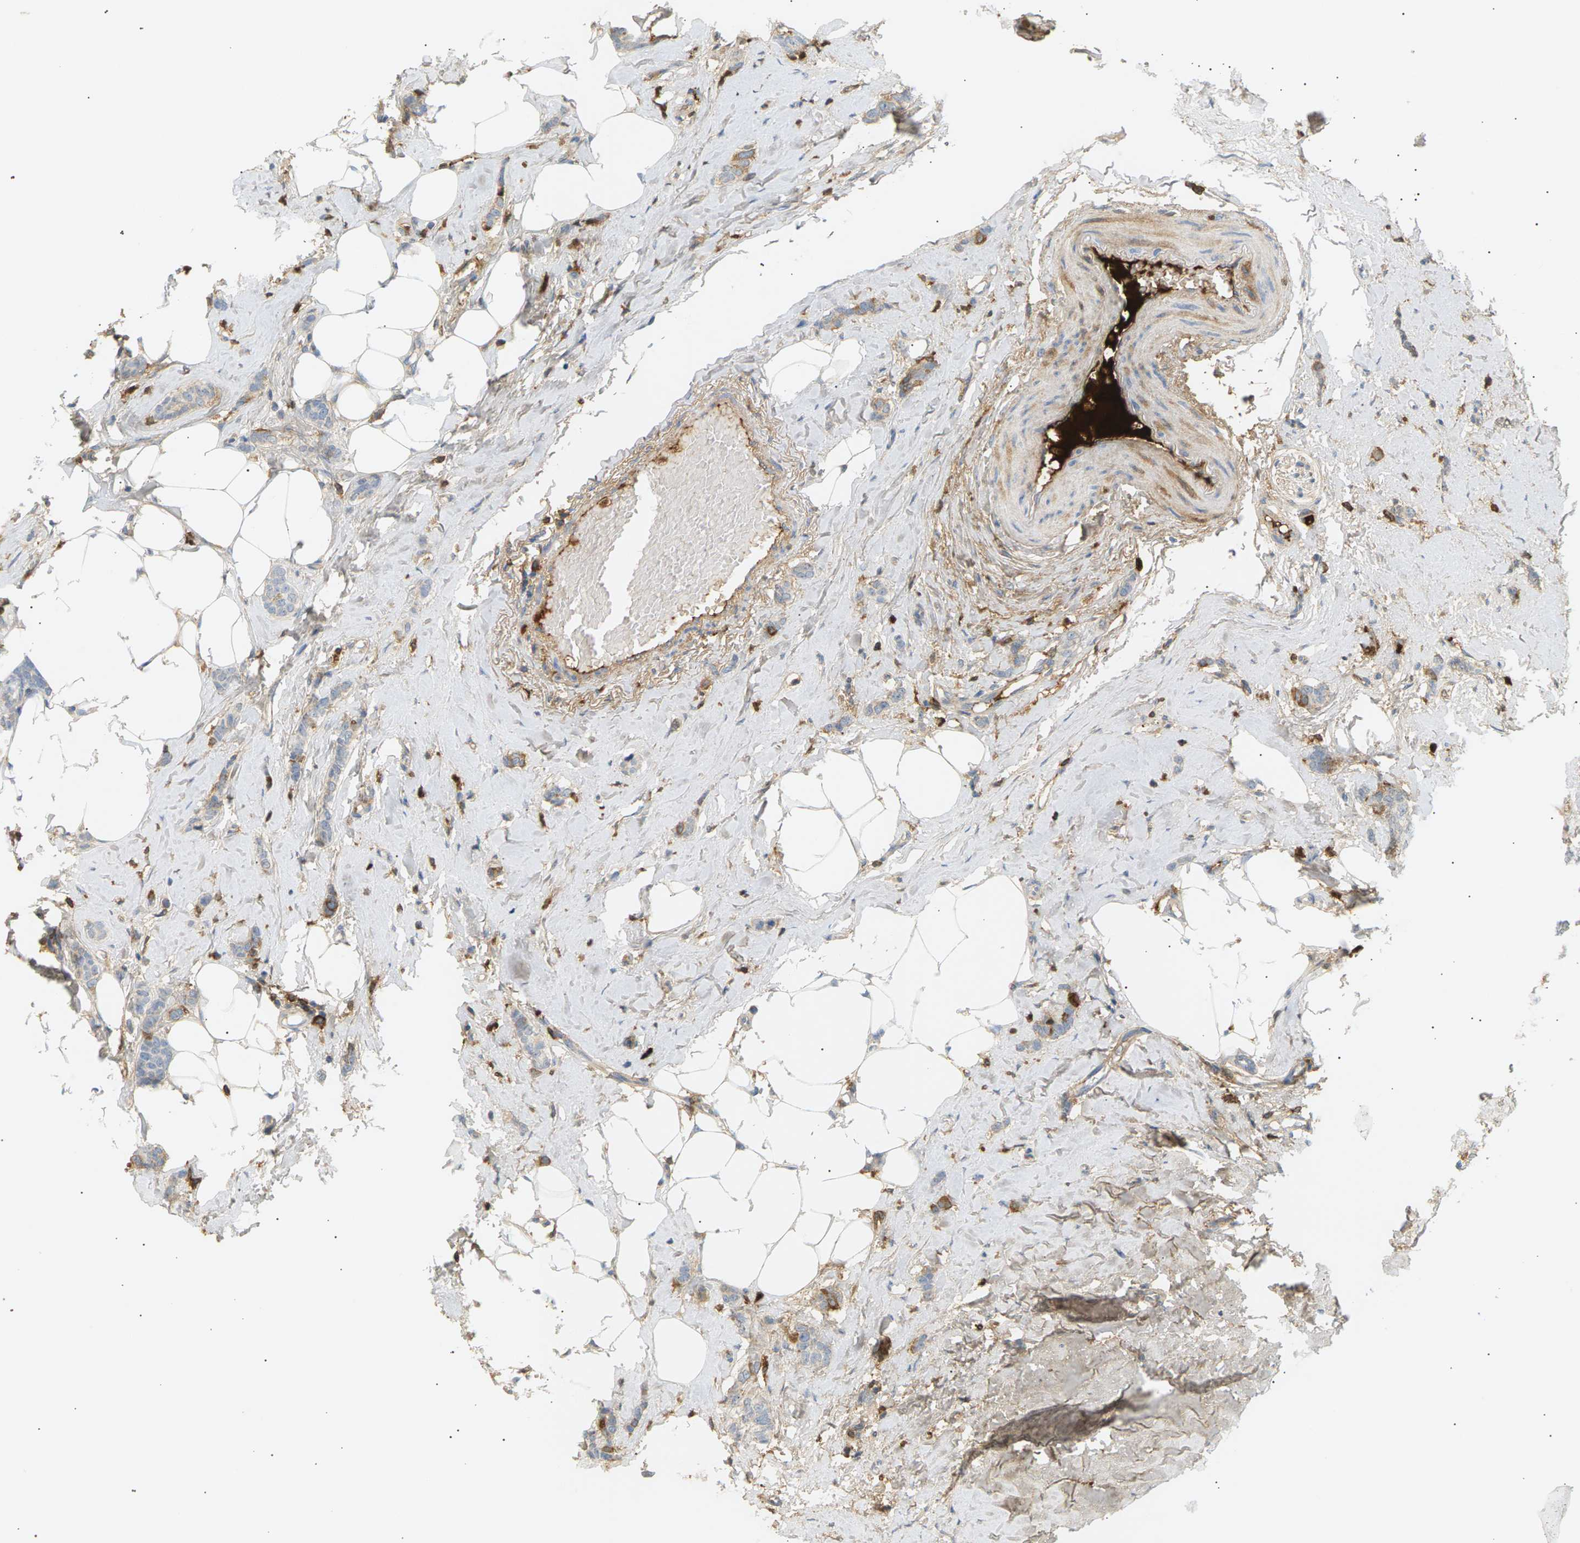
{"staining": {"intensity": "negative", "quantity": "none", "location": "none"}, "tissue": "breast cancer", "cell_type": "Tumor cells", "image_type": "cancer", "snomed": [{"axis": "morphology", "description": "Lobular carcinoma"}, {"axis": "topography", "description": "Skin"}, {"axis": "topography", "description": "Breast"}], "caption": "Tumor cells show no significant protein staining in breast cancer. (DAB (3,3'-diaminobenzidine) immunohistochemistry (IHC), high magnification).", "gene": "IGLC3", "patient": {"sex": "female", "age": 46}}